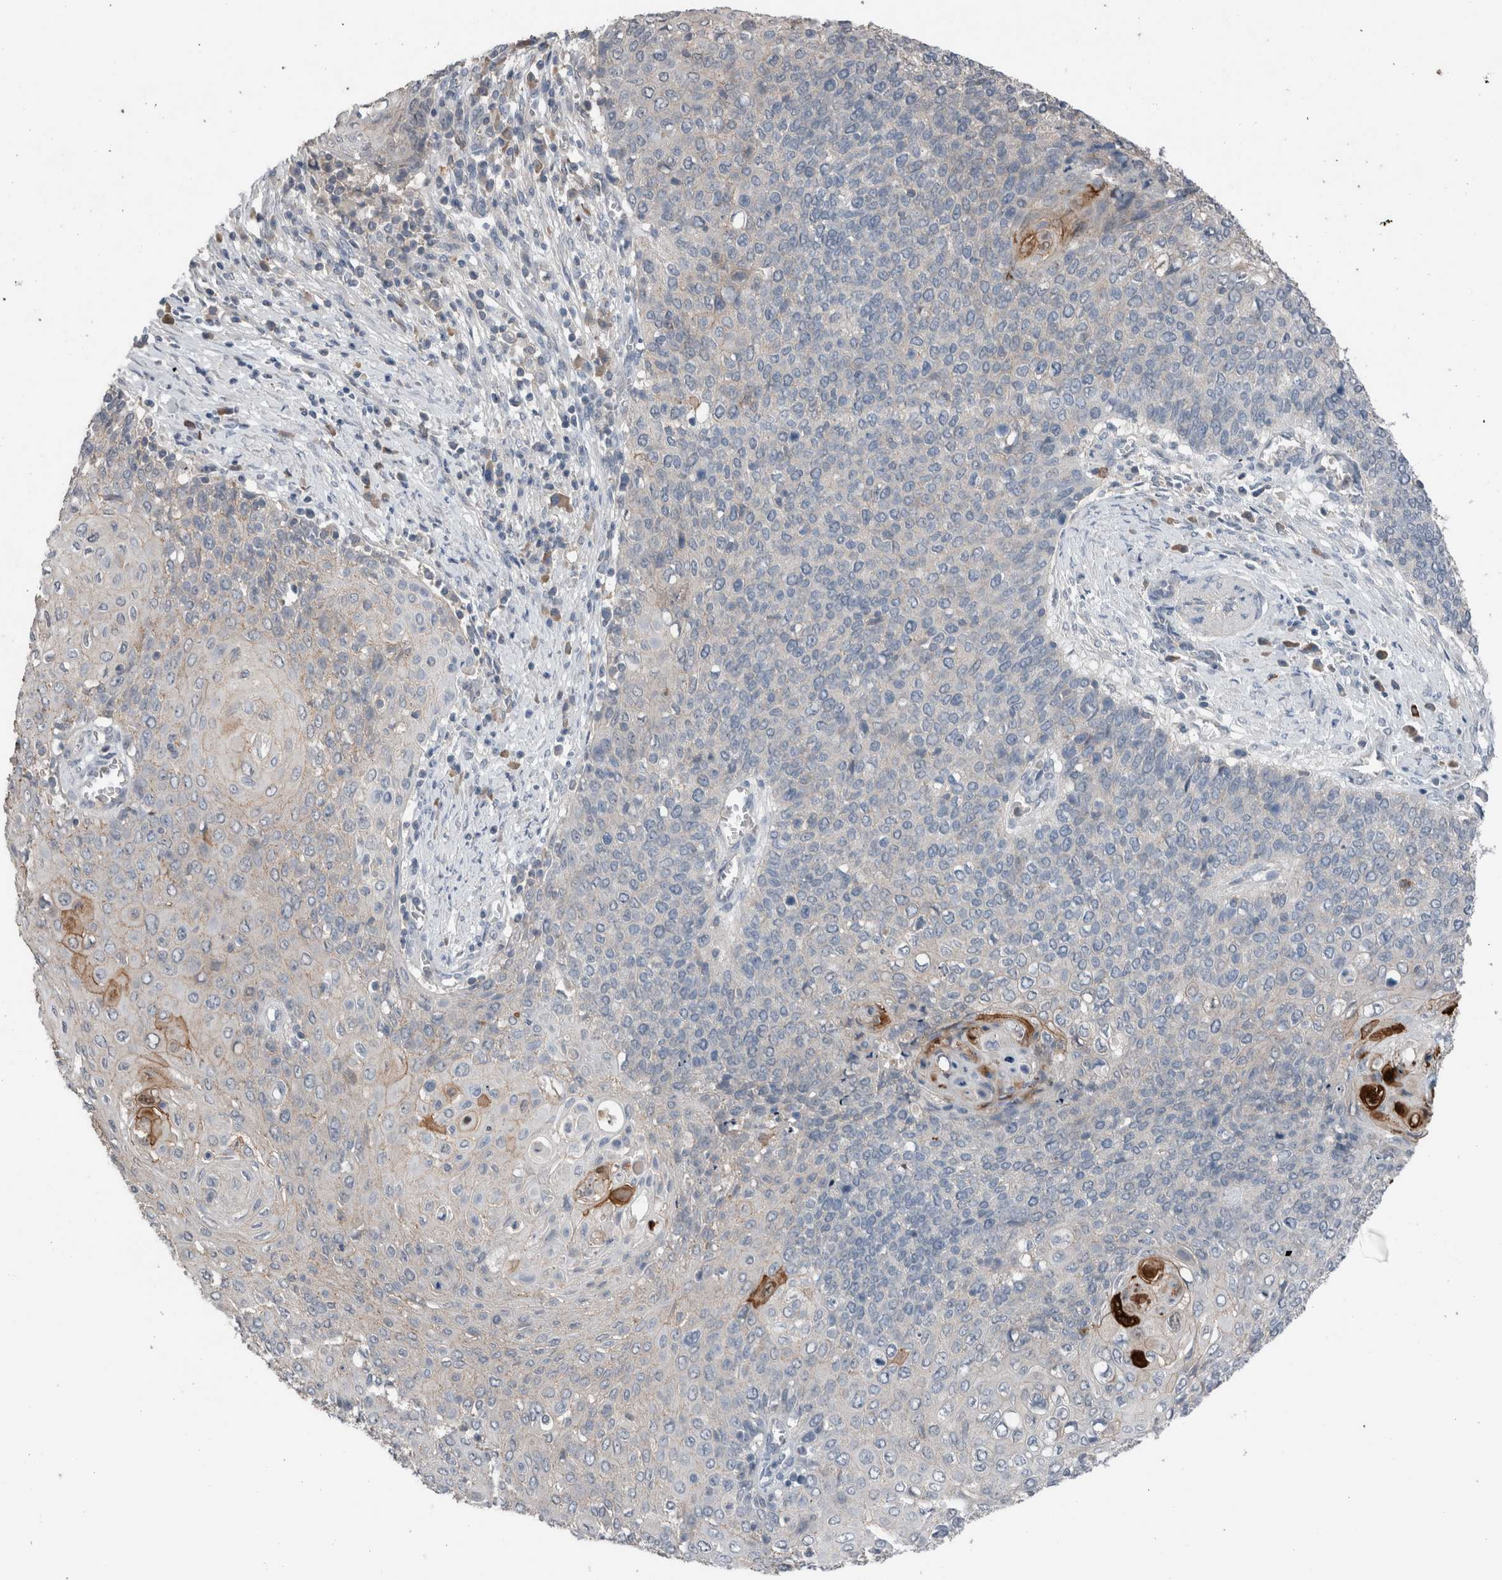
{"staining": {"intensity": "negative", "quantity": "none", "location": "none"}, "tissue": "cervical cancer", "cell_type": "Tumor cells", "image_type": "cancer", "snomed": [{"axis": "morphology", "description": "Squamous cell carcinoma, NOS"}, {"axis": "topography", "description": "Cervix"}], "caption": "High power microscopy photomicrograph of an IHC image of squamous cell carcinoma (cervical), revealing no significant expression in tumor cells. (DAB (3,3'-diaminobenzidine) immunohistochemistry (IHC), high magnification).", "gene": "CRNN", "patient": {"sex": "female", "age": 39}}